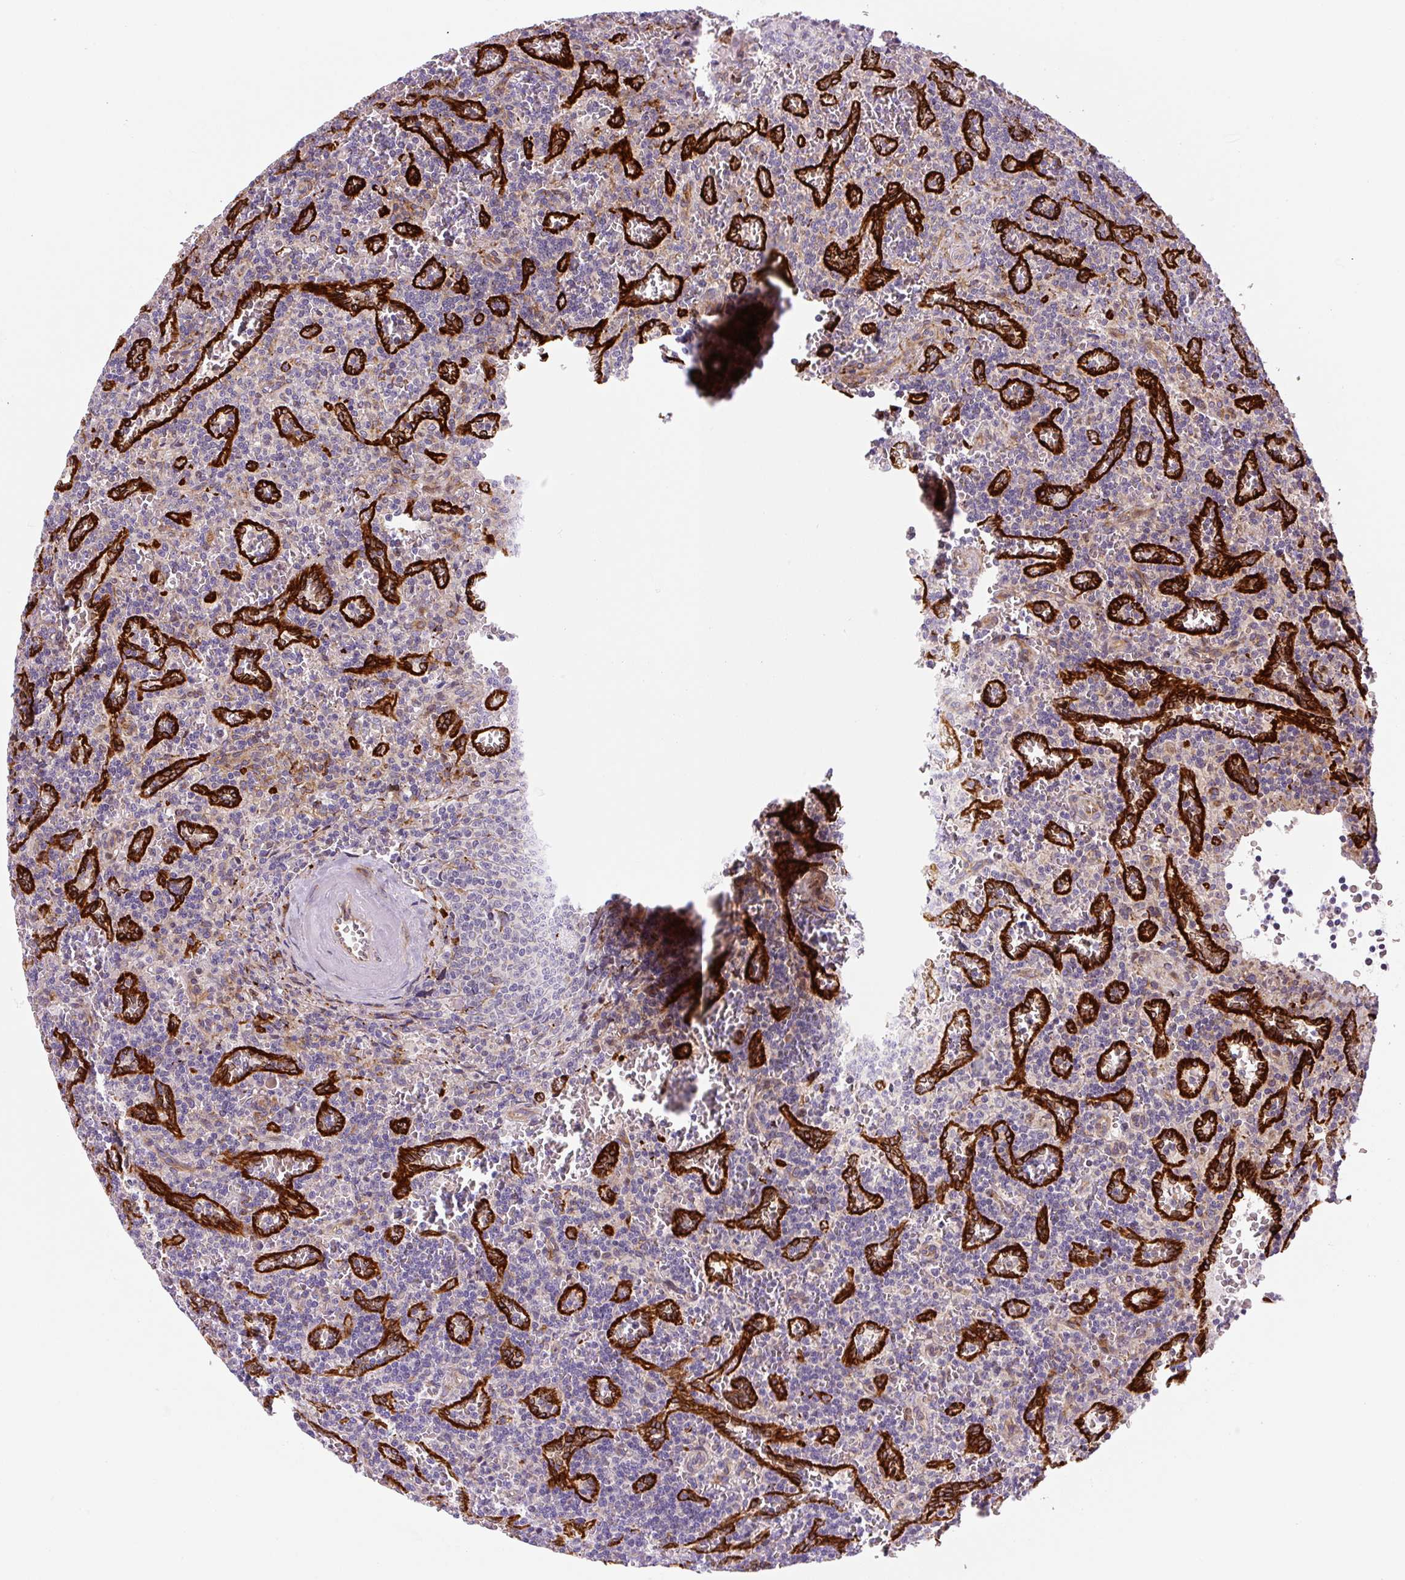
{"staining": {"intensity": "negative", "quantity": "none", "location": "none"}, "tissue": "lymphoma", "cell_type": "Tumor cells", "image_type": "cancer", "snomed": [{"axis": "morphology", "description": "Malignant lymphoma, non-Hodgkin's type, Low grade"}, {"axis": "topography", "description": "Spleen"}], "caption": "DAB (3,3'-diaminobenzidine) immunohistochemical staining of human lymphoma reveals no significant staining in tumor cells.", "gene": "DISP3", "patient": {"sex": "male", "age": 73}}